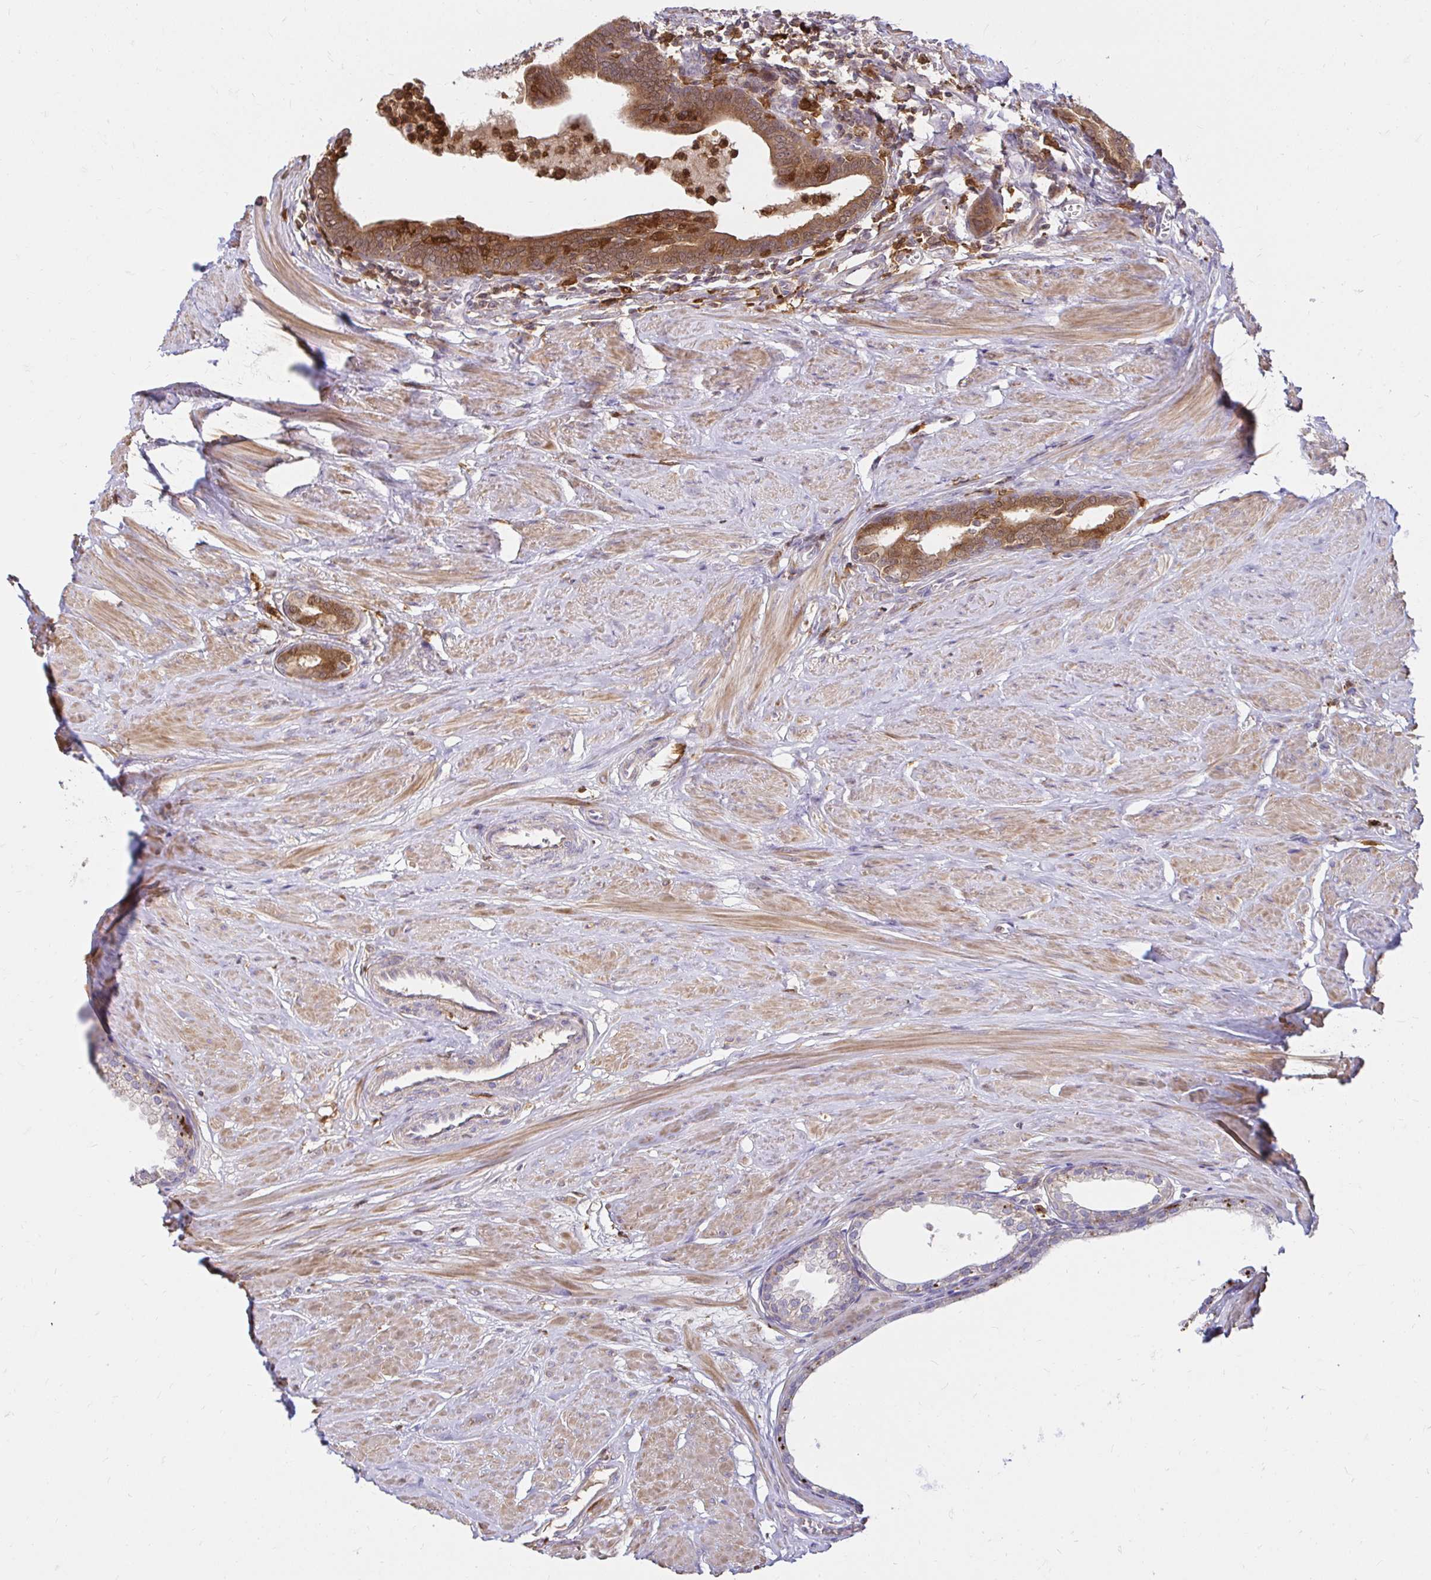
{"staining": {"intensity": "moderate", "quantity": "<25%", "location": "cytoplasmic/membranous"}, "tissue": "prostate", "cell_type": "Glandular cells", "image_type": "normal", "snomed": [{"axis": "morphology", "description": "Normal tissue, NOS"}, {"axis": "topography", "description": "Prostate"}, {"axis": "topography", "description": "Peripheral nerve tissue"}], "caption": "A micrograph of human prostate stained for a protein reveals moderate cytoplasmic/membranous brown staining in glandular cells. (DAB (3,3'-diaminobenzidine) IHC with brightfield microscopy, high magnification).", "gene": "PYCARD", "patient": {"sex": "male", "age": 55}}